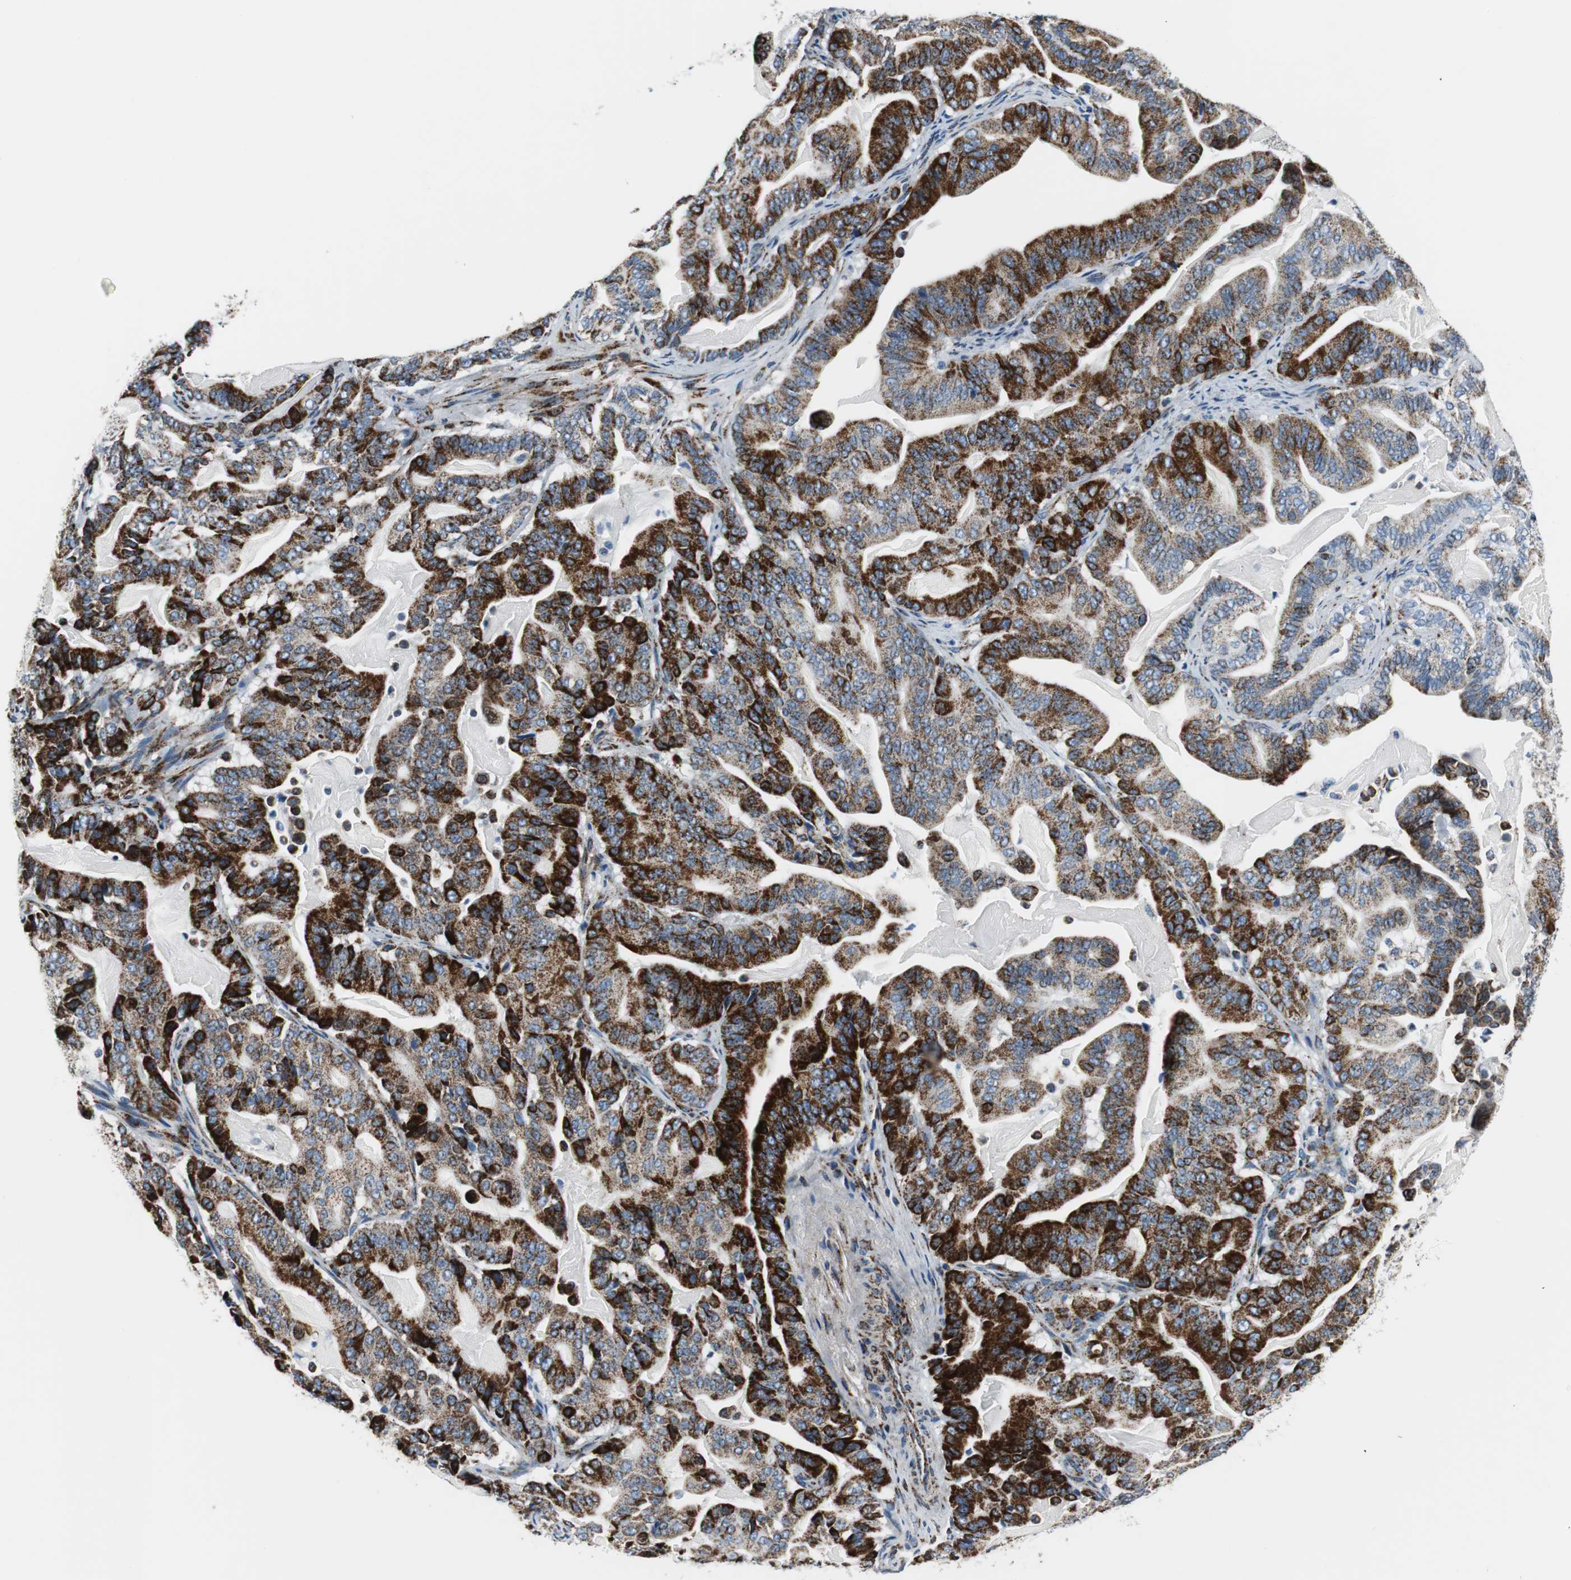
{"staining": {"intensity": "strong", "quantity": ">75%", "location": "cytoplasmic/membranous"}, "tissue": "pancreatic cancer", "cell_type": "Tumor cells", "image_type": "cancer", "snomed": [{"axis": "morphology", "description": "Adenocarcinoma, NOS"}, {"axis": "topography", "description": "Pancreas"}], "caption": "IHC staining of pancreatic cancer (adenocarcinoma), which reveals high levels of strong cytoplasmic/membranous positivity in approximately >75% of tumor cells indicating strong cytoplasmic/membranous protein staining. The staining was performed using DAB (brown) for protein detection and nuclei were counterstained in hematoxylin (blue).", "gene": "C1QTNF7", "patient": {"sex": "male", "age": 63}}